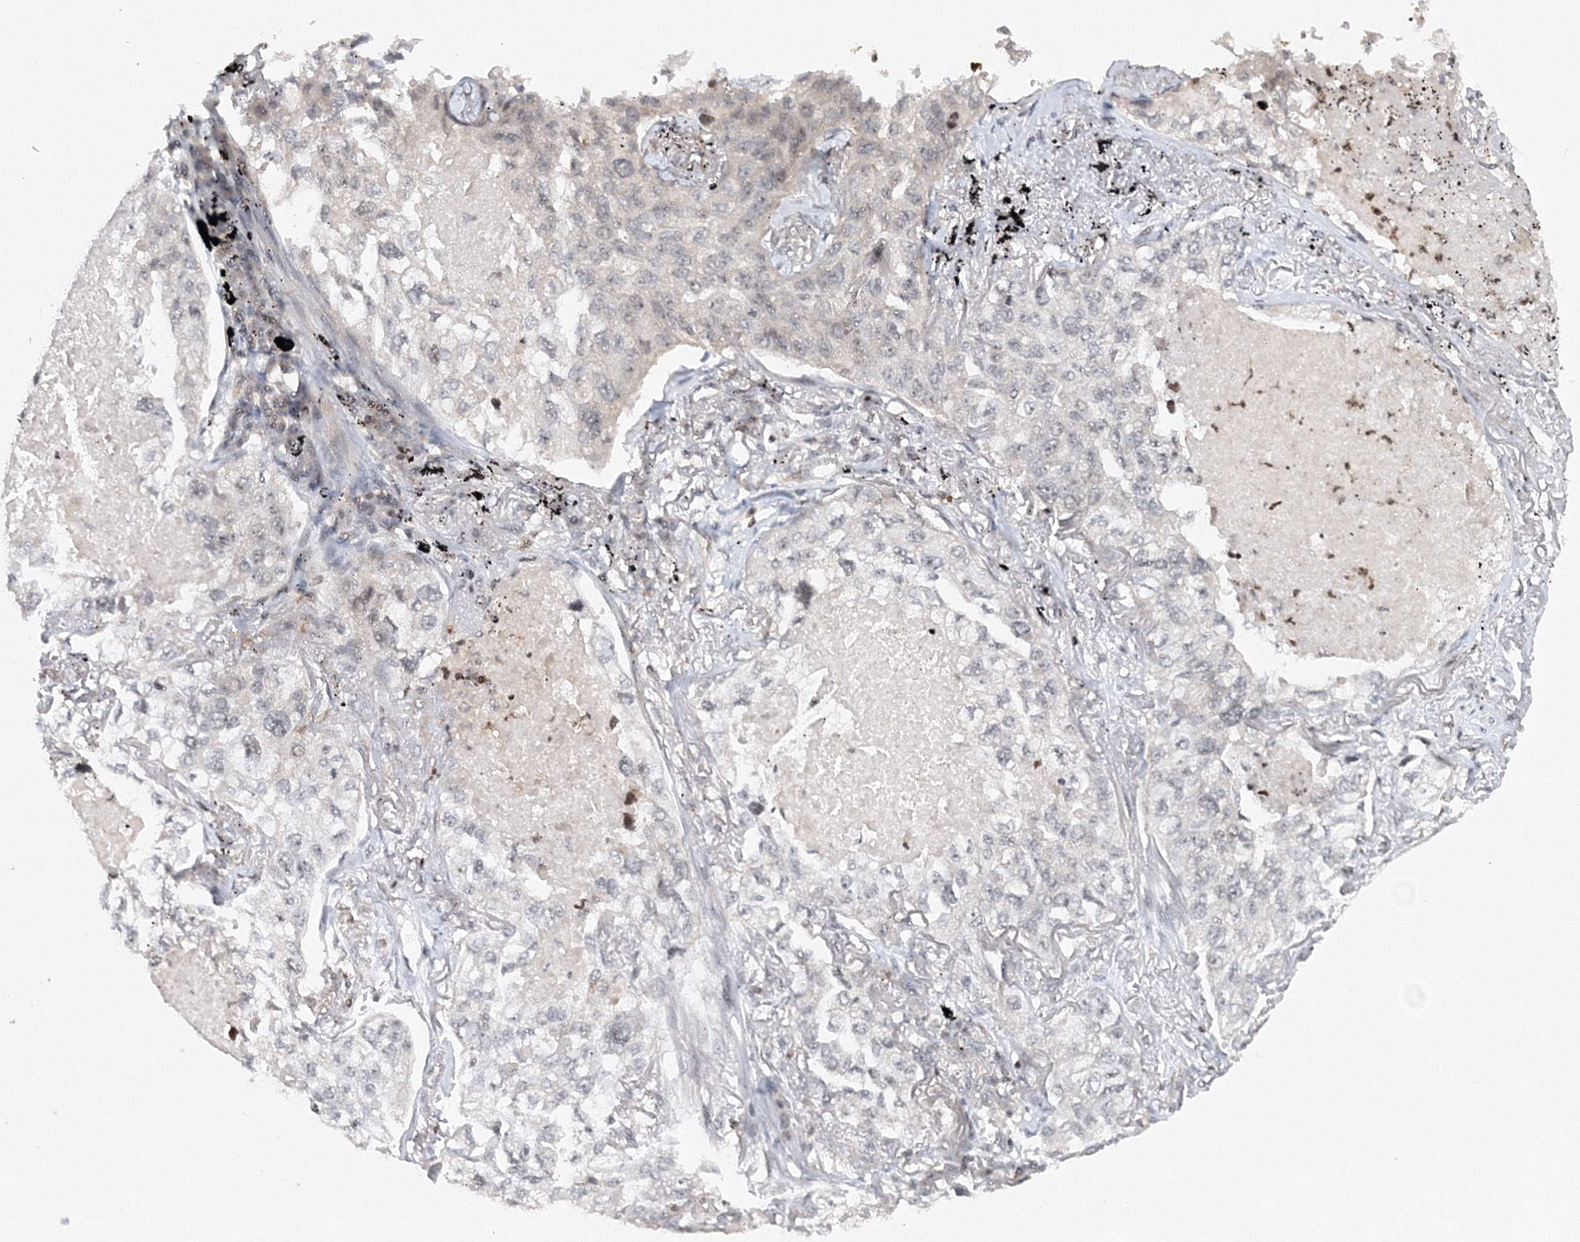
{"staining": {"intensity": "weak", "quantity": "<25%", "location": "nuclear"}, "tissue": "lung cancer", "cell_type": "Tumor cells", "image_type": "cancer", "snomed": [{"axis": "morphology", "description": "Adenocarcinoma, NOS"}, {"axis": "topography", "description": "Lung"}], "caption": "Photomicrograph shows no protein staining in tumor cells of adenocarcinoma (lung) tissue.", "gene": "MKRN2", "patient": {"sex": "male", "age": 65}}